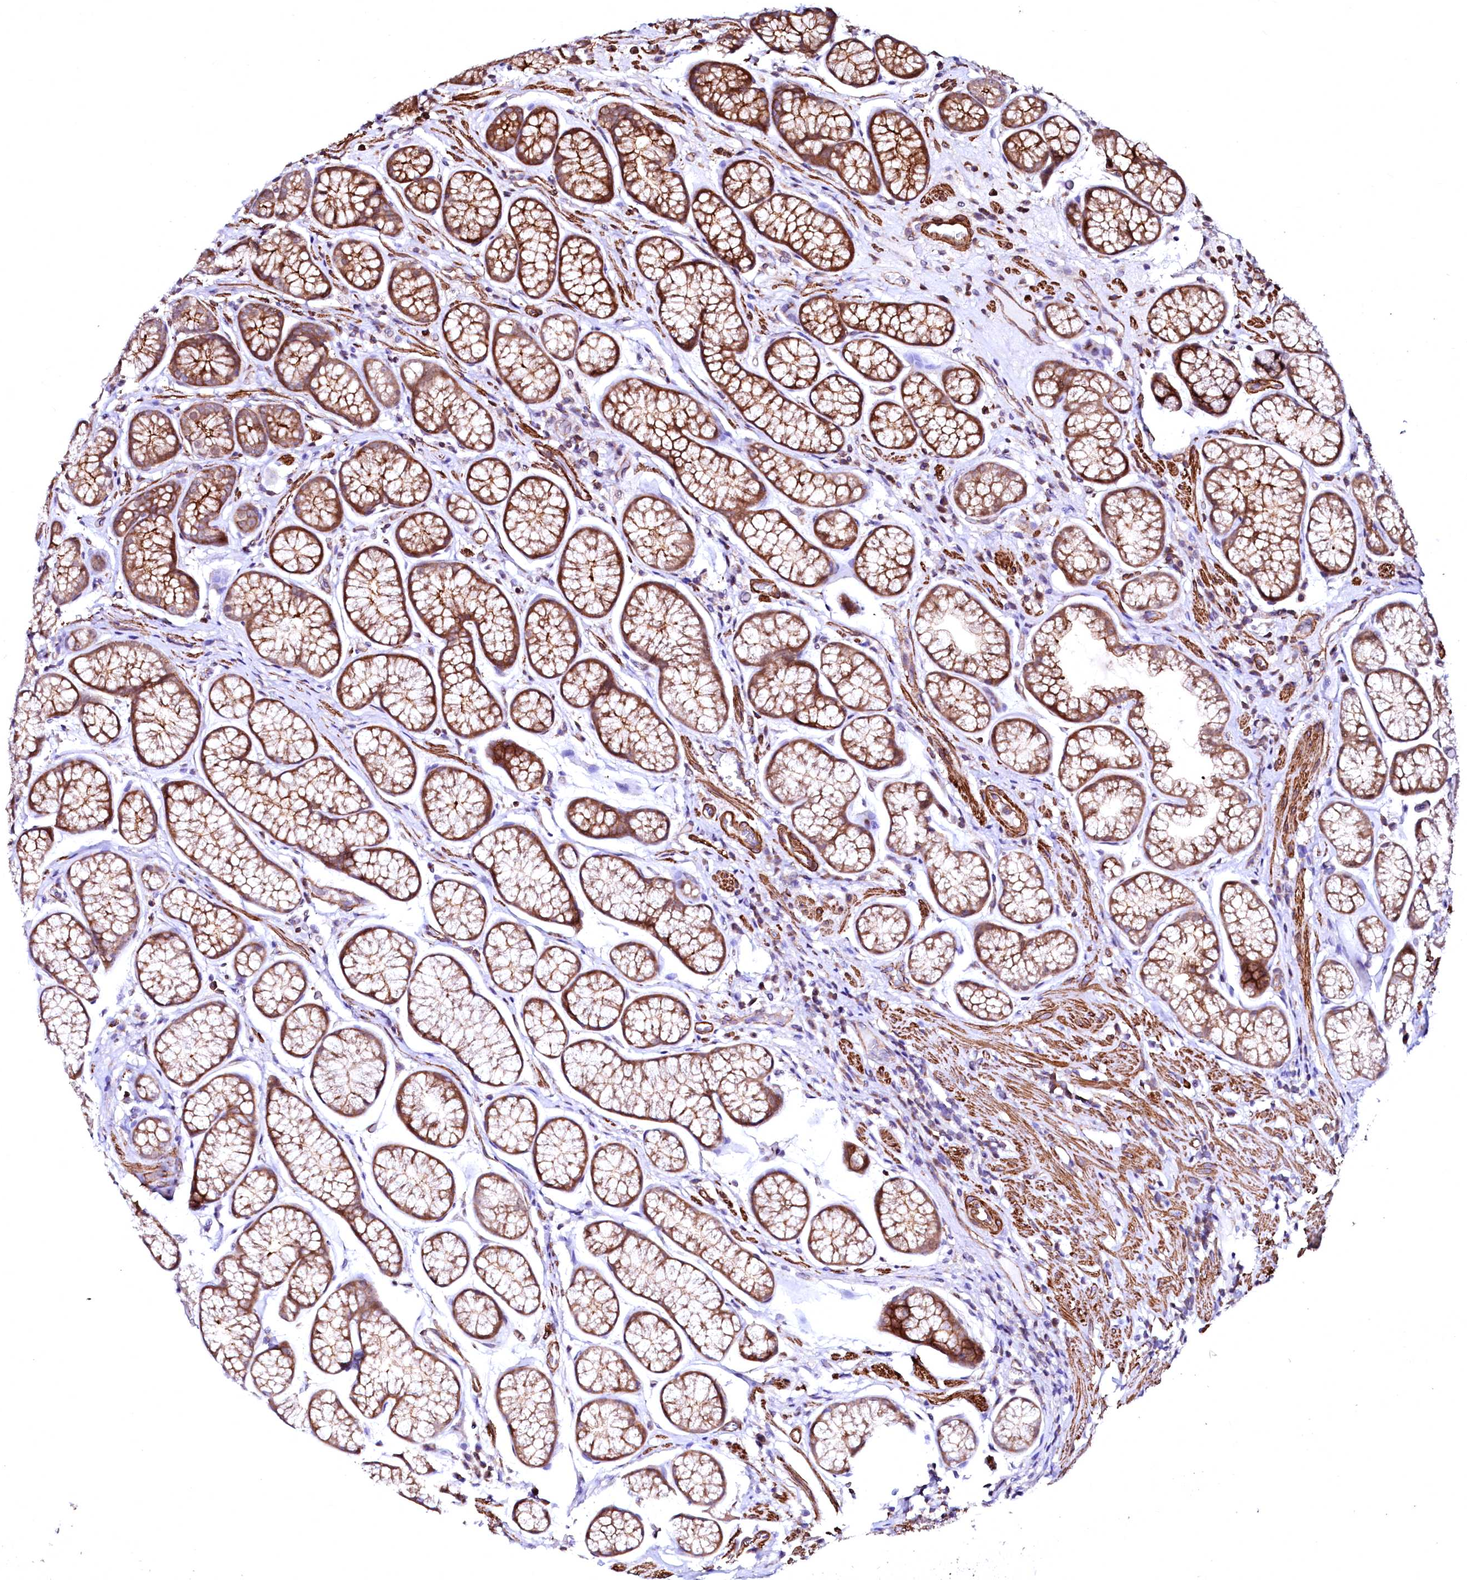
{"staining": {"intensity": "strong", "quantity": ">75%", "location": "cytoplasmic/membranous"}, "tissue": "stomach", "cell_type": "Glandular cells", "image_type": "normal", "snomed": [{"axis": "morphology", "description": "Normal tissue, NOS"}, {"axis": "topography", "description": "Stomach"}], "caption": "Stomach stained for a protein reveals strong cytoplasmic/membranous positivity in glandular cells. The protein is stained brown, and the nuclei are stained in blue (DAB IHC with brightfield microscopy, high magnification).", "gene": "GPR176", "patient": {"sex": "male", "age": 42}}